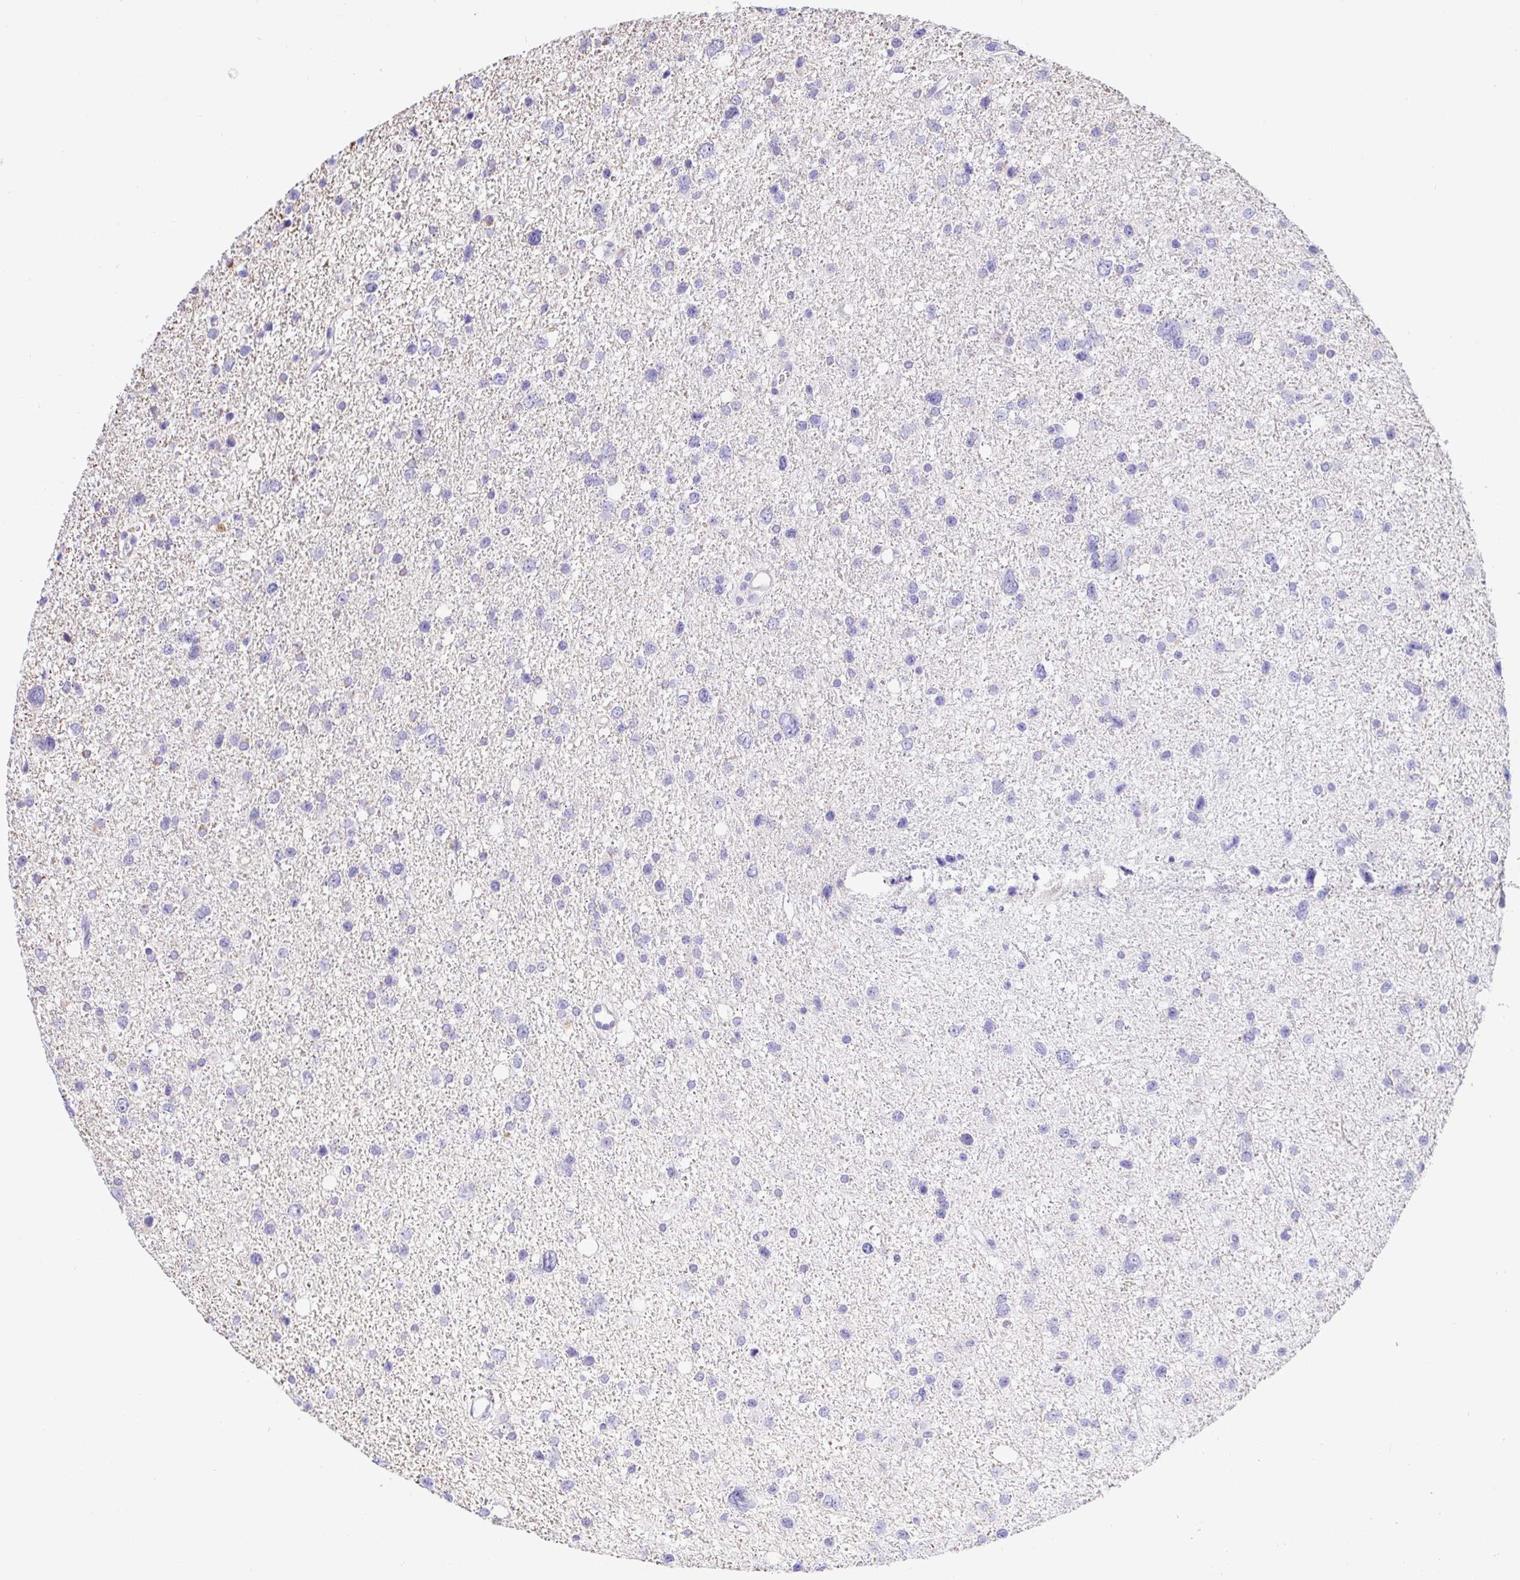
{"staining": {"intensity": "negative", "quantity": "none", "location": "none"}, "tissue": "glioma", "cell_type": "Tumor cells", "image_type": "cancer", "snomed": [{"axis": "morphology", "description": "Glioma, malignant, Low grade"}, {"axis": "topography", "description": "Brain"}], "caption": "Tumor cells show no significant positivity in malignant glioma (low-grade). The staining was performed using DAB (3,3'-diaminobenzidine) to visualize the protein expression in brown, while the nuclei were stained in blue with hematoxylin (Magnification: 20x).", "gene": "PINLYP", "patient": {"sex": "female", "age": 55}}